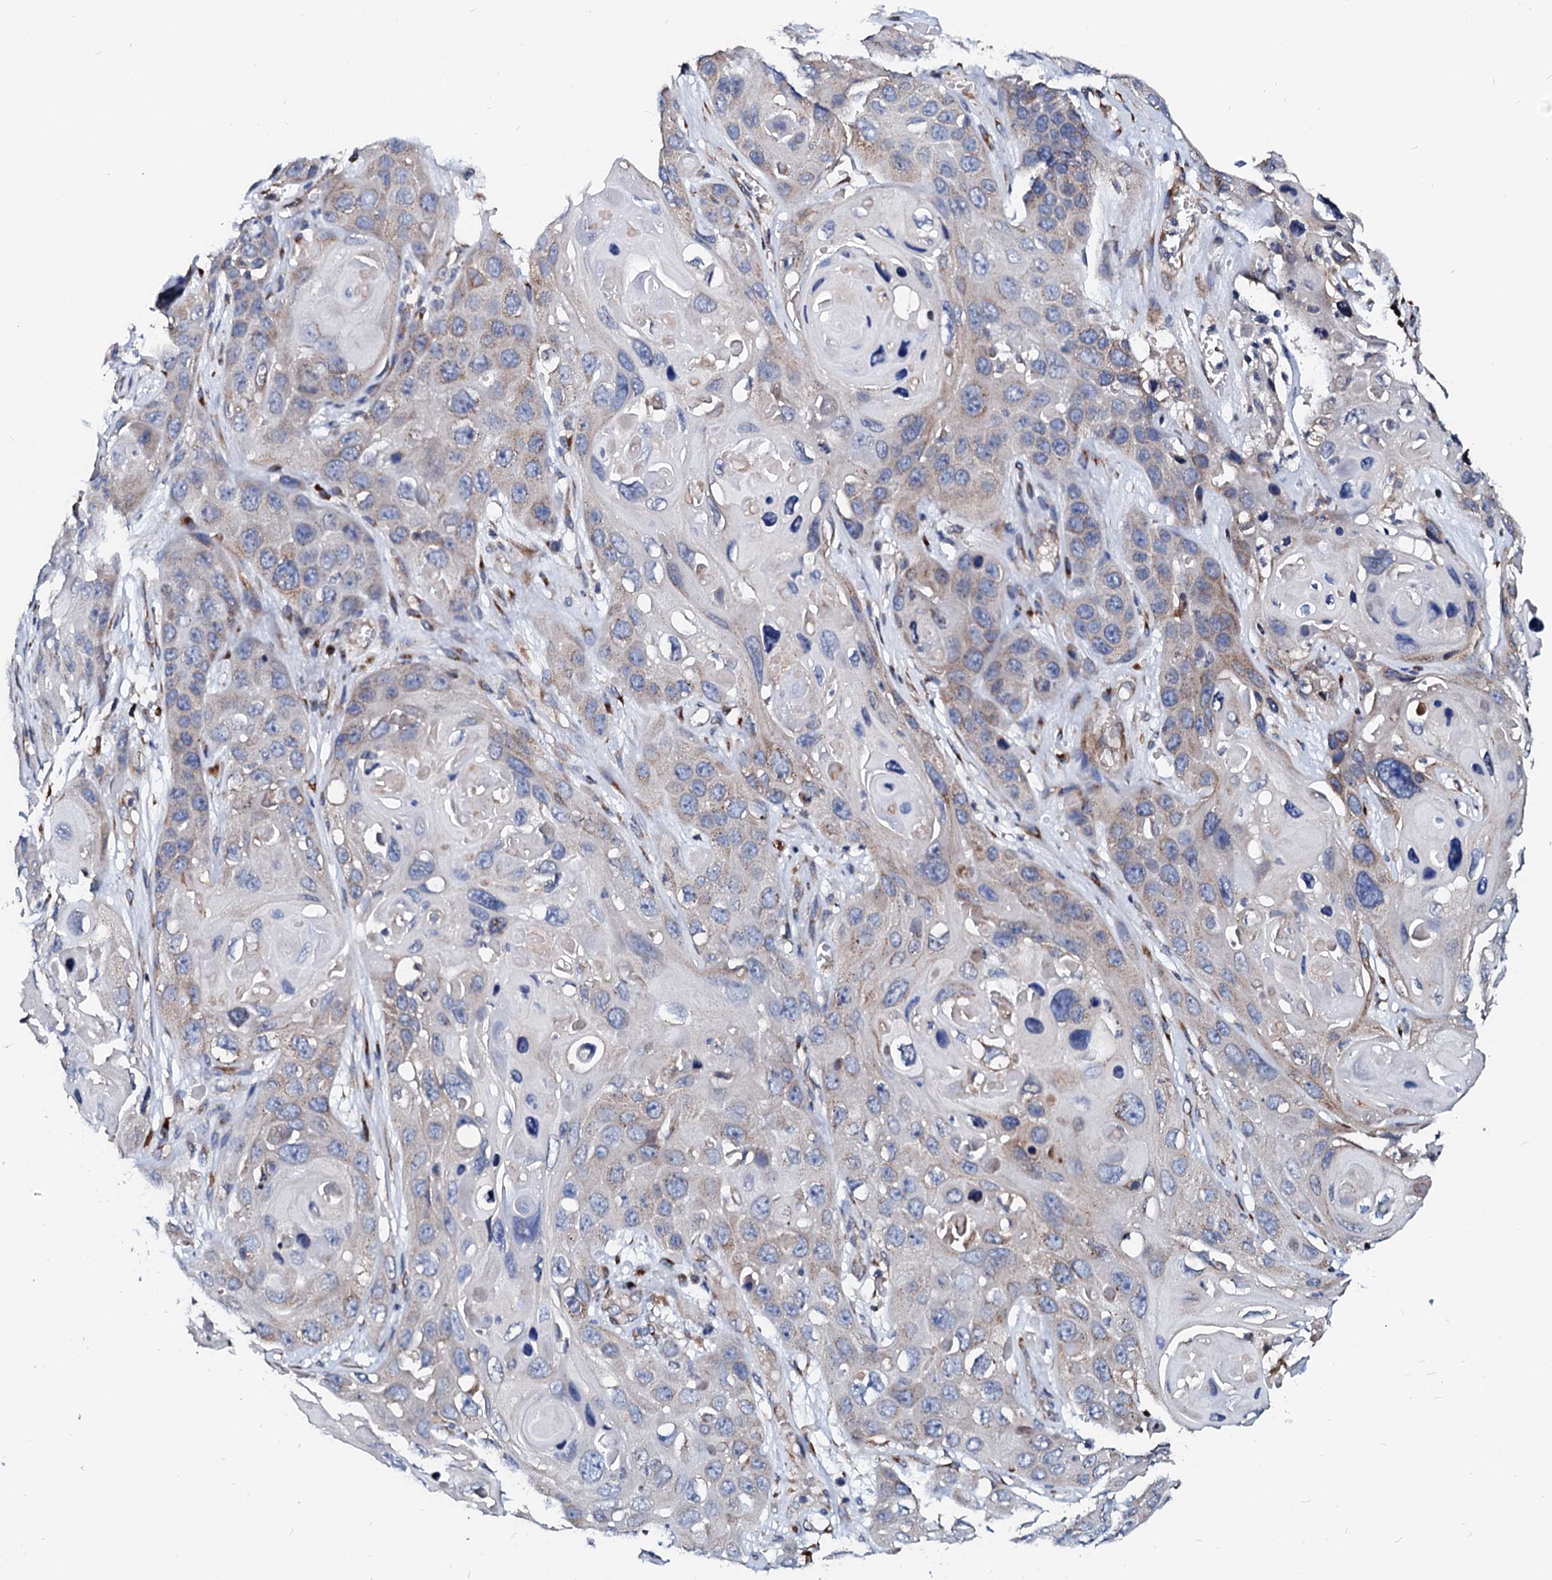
{"staining": {"intensity": "weak", "quantity": "<25%", "location": "cytoplasmic/membranous"}, "tissue": "skin cancer", "cell_type": "Tumor cells", "image_type": "cancer", "snomed": [{"axis": "morphology", "description": "Squamous cell carcinoma, NOS"}, {"axis": "topography", "description": "Skin"}], "caption": "High magnification brightfield microscopy of skin cancer (squamous cell carcinoma) stained with DAB (brown) and counterstained with hematoxylin (blue): tumor cells show no significant positivity. (IHC, brightfield microscopy, high magnification).", "gene": "LMAN1", "patient": {"sex": "male", "age": 55}}